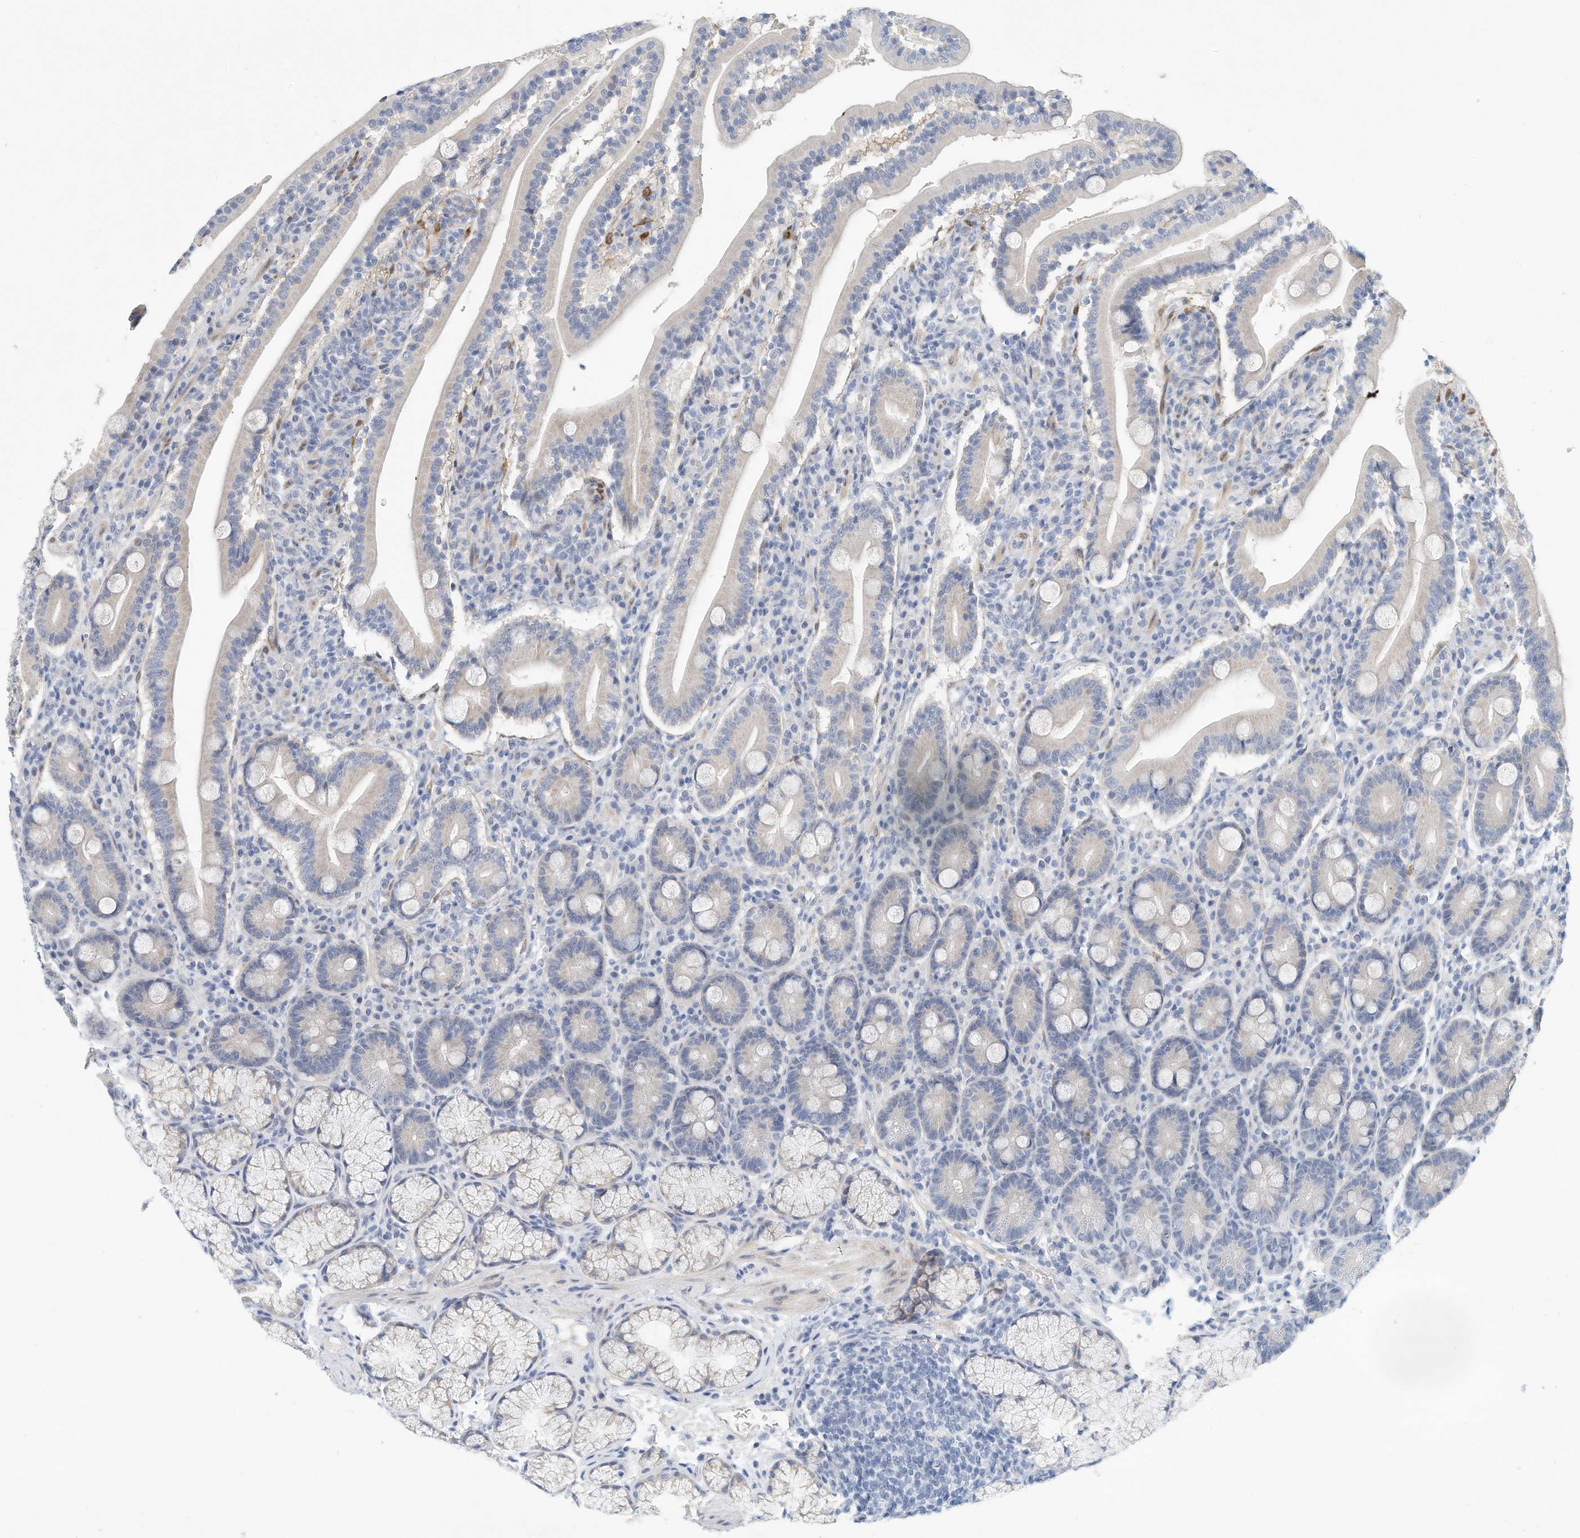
{"staining": {"intensity": "negative", "quantity": "none", "location": "none"}, "tissue": "duodenum", "cell_type": "Glandular cells", "image_type": "normal", "snomed": [{"axis": "morphology", "description": "Normal tissue, NOS"}, {"axis": "topography", "description": "Duodenum"}], "caption": "Immunohistochemistry (IHC) histopathology image of unremarkable human duodenum stained for a protein (brown), which shows no staining in glandular cells.", "gene": "ARHGAP28", "patient": {"sex": "male", "age": 35}}